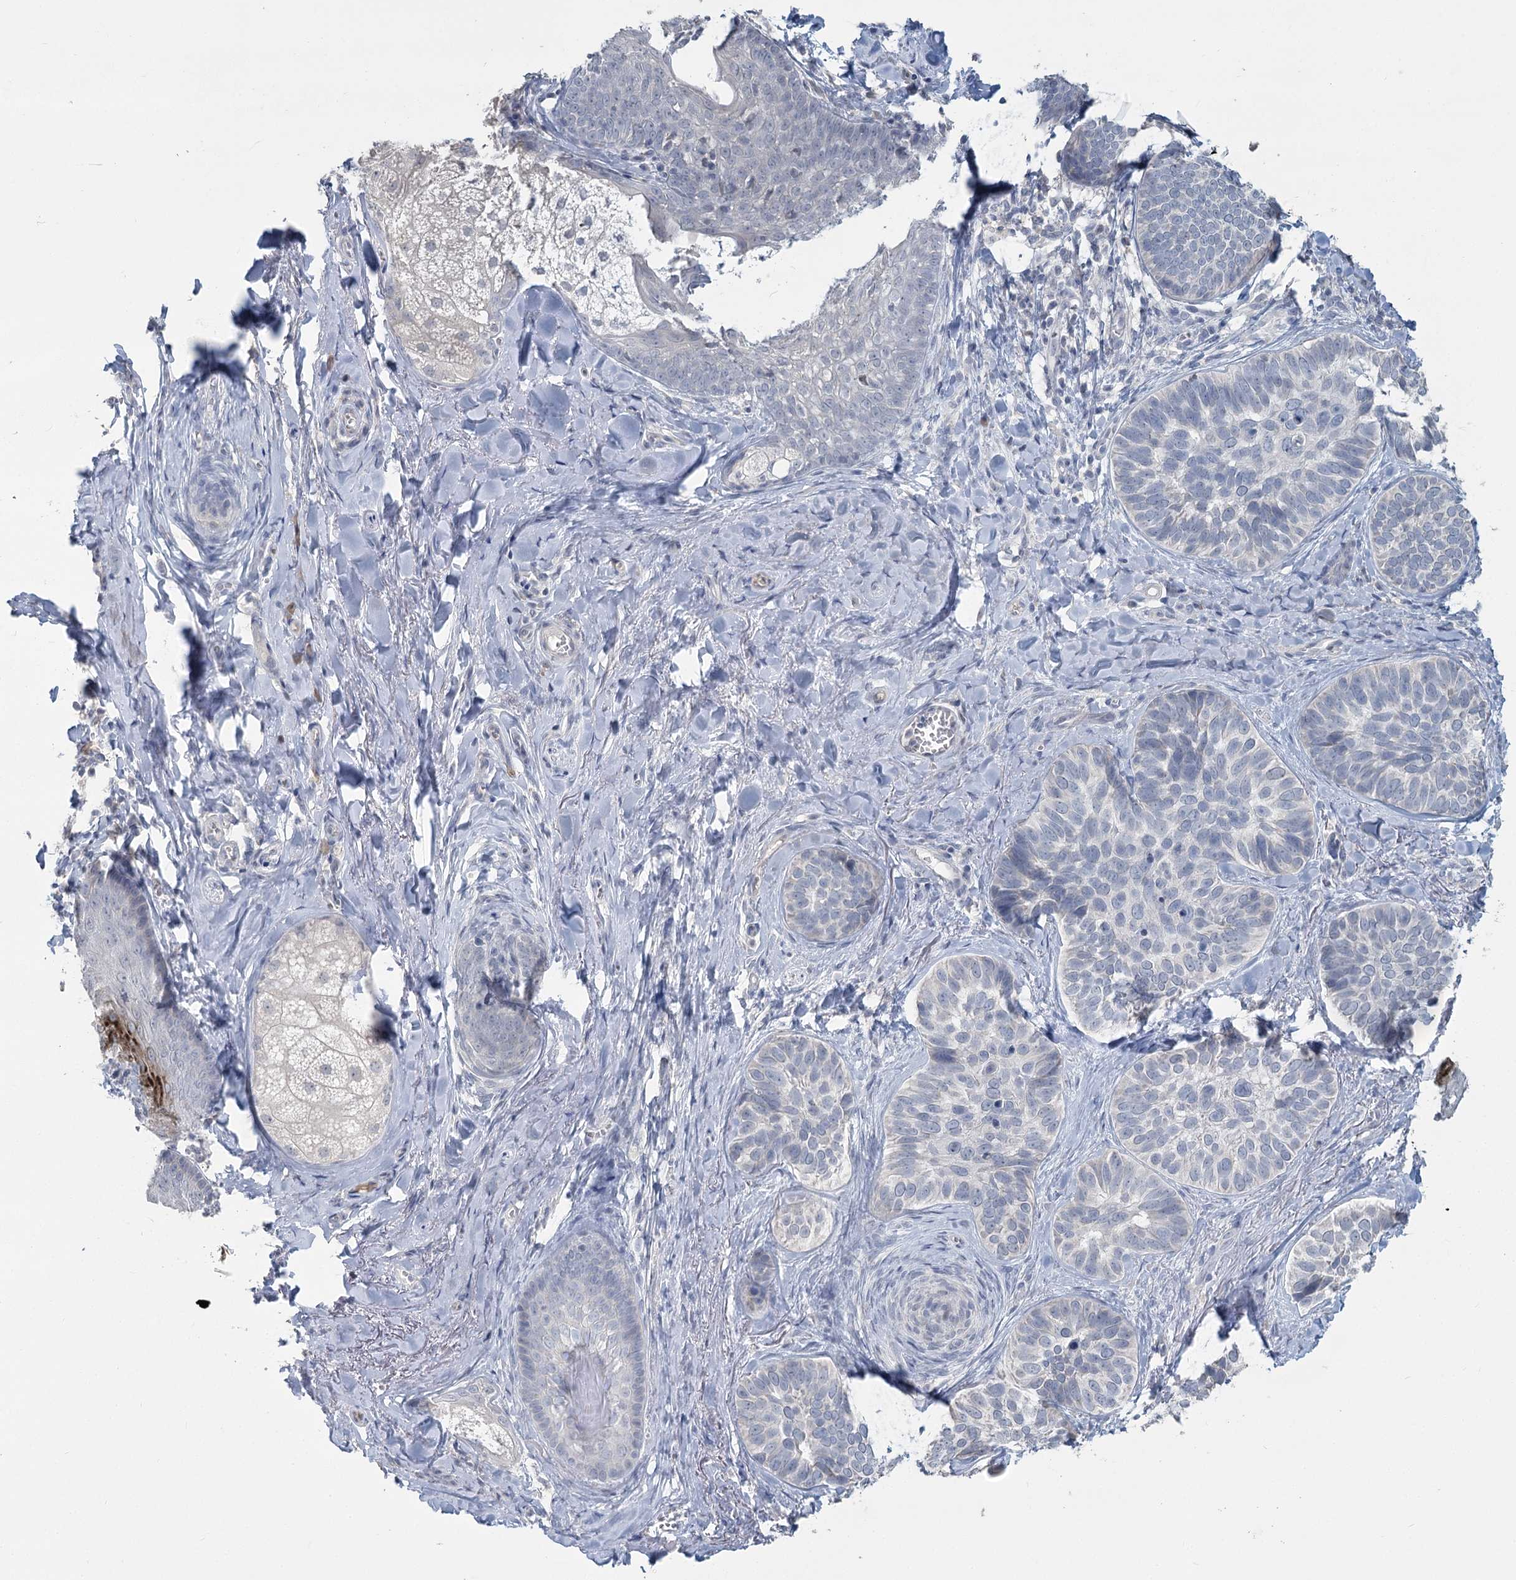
{"staining": {"intensity": "negative", "quantity": "none", "location": "none"}, "tissue": "skin cancer", "cell_type": "Tumor cells", "image_type": "cancer", "snomed": [{"axis": "morphology", "description": "Basal cell carcinoma"}, {"axis": "topography", "description": "Skin"}], "caption": "DAB immunohistochemical staining of human skin cancer shows no significant expression in tumor cells.", "gene": "SLC9A3", "patient": {"sex": "male", "age": 62}}